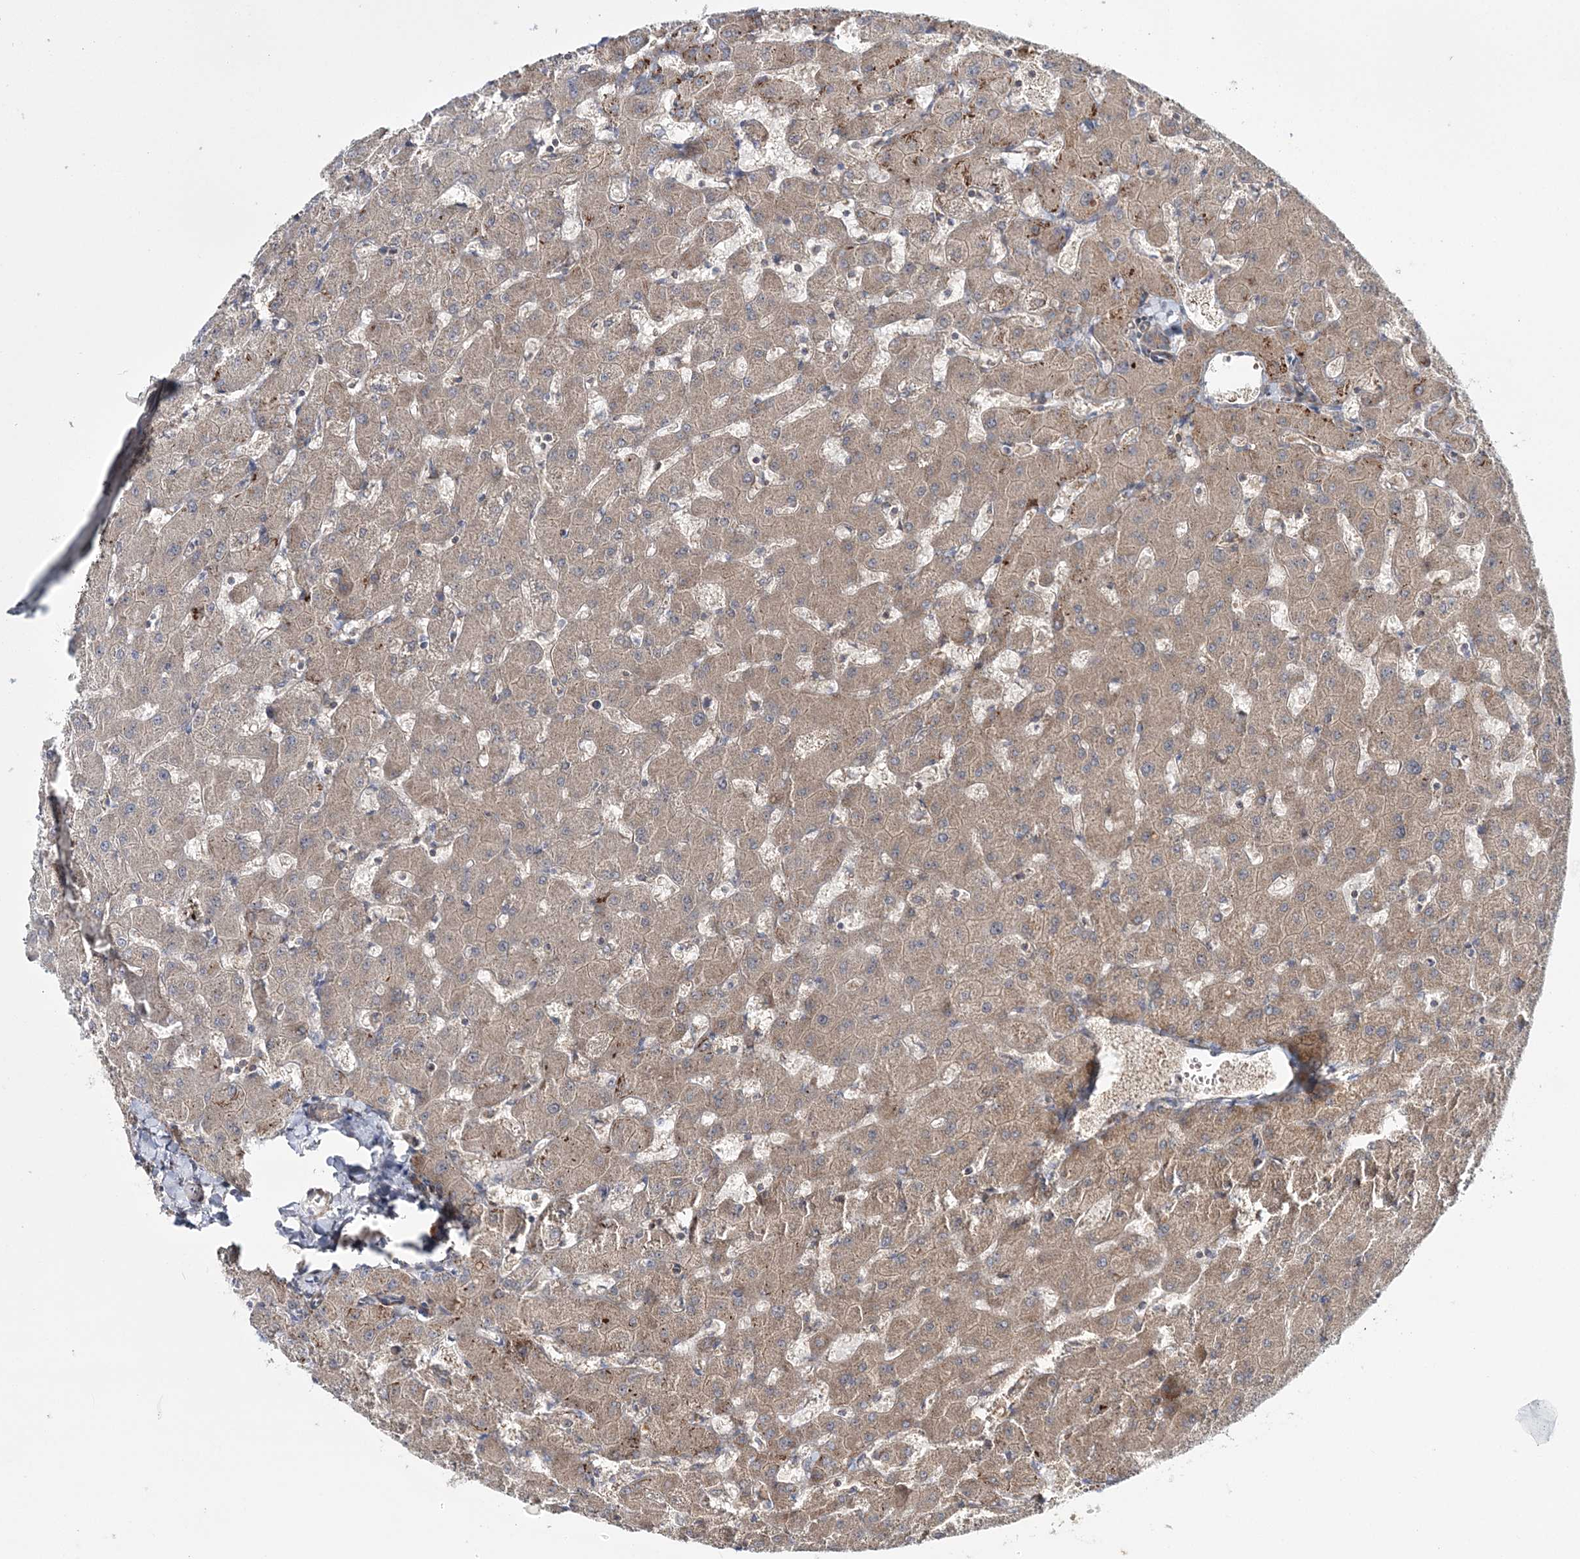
{"staining": {"intensity": "weak", "quantity": "25%-75%", "location": "cytoplasmic/membranous"}, "tissue": "liver", "cell_type": "Cholangiocytes", "image_type": "normal", "snomed": [{"axis": "morphology", "description": "Normal tissue, NOS"}, {"axis": "topography", "description": "Liver"}], "caption": "About 25%-75% of cholangiocytes in normal liver exhibit weak cytoplasmic/membranous protein positivity as visualized by brown immunohistochemical staining.", "gene": "MOCS2", "patient": {"sex": "female", "age": 63}}